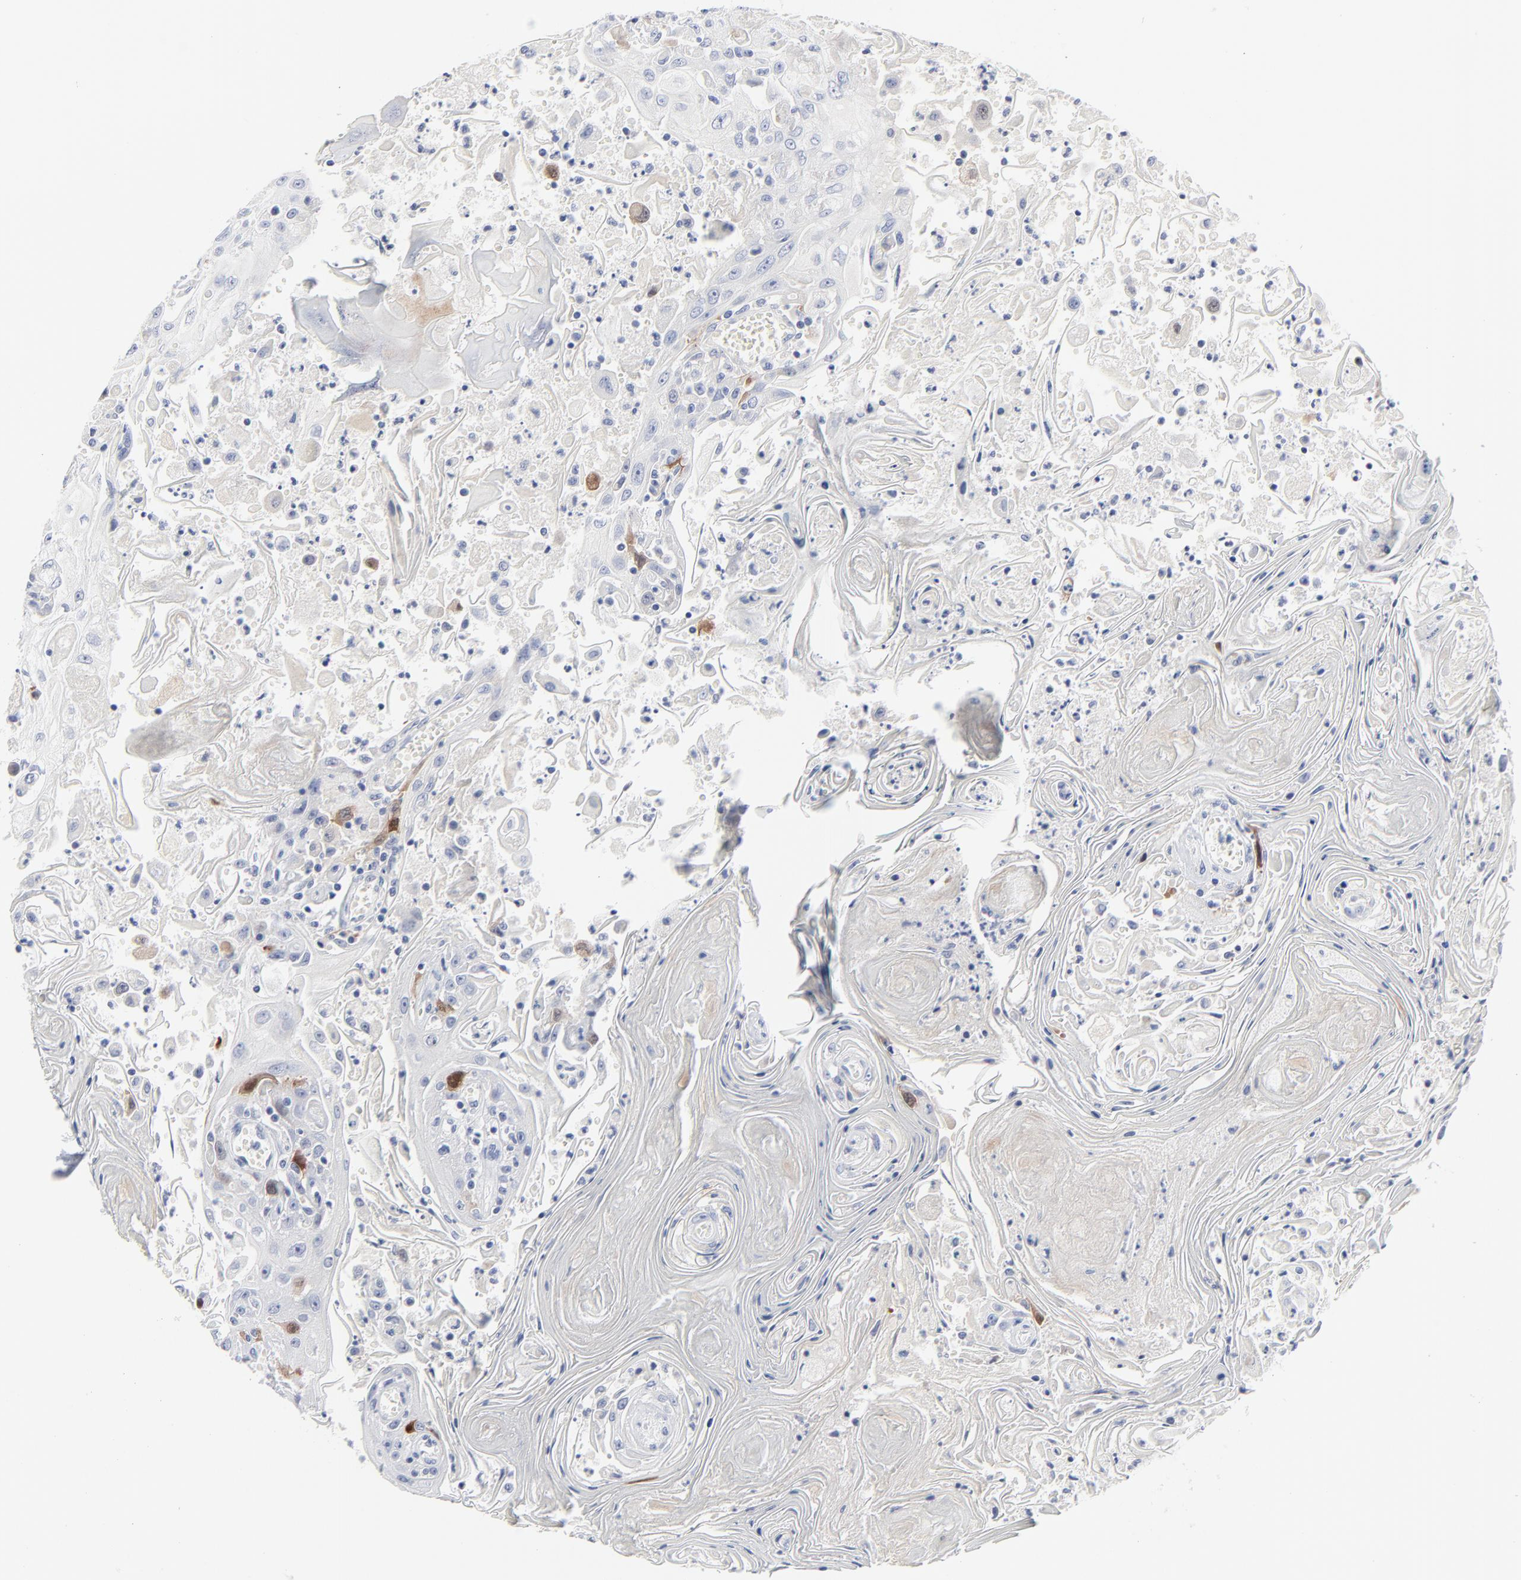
{"staining": {"intensity": "moderate", "quantity": "<25%", "location": "cytoplasmic/membranous,nuclear"}, "tissue": "head and neck cancer", "cell_type": "Tumor cells", "image_type": "cancer", "snomed": [{"axis": "morphology", "description": "Squamous cell carcinoma, NOS"}, {"axis": "topography", "description": "Oral tissue"}, {"axis": "topography", "description": "Head-Neck"}], "caption": "Head and neck cancer (squamous cell carcinoma) was stained to show a protein in brown. There is low levels of moderate cytoplasmic/membranous and nuclear positivity in approximately <25% of tumor cells.", "gene": "CDK1", "patient": {"sex": "female", "age": 76}}